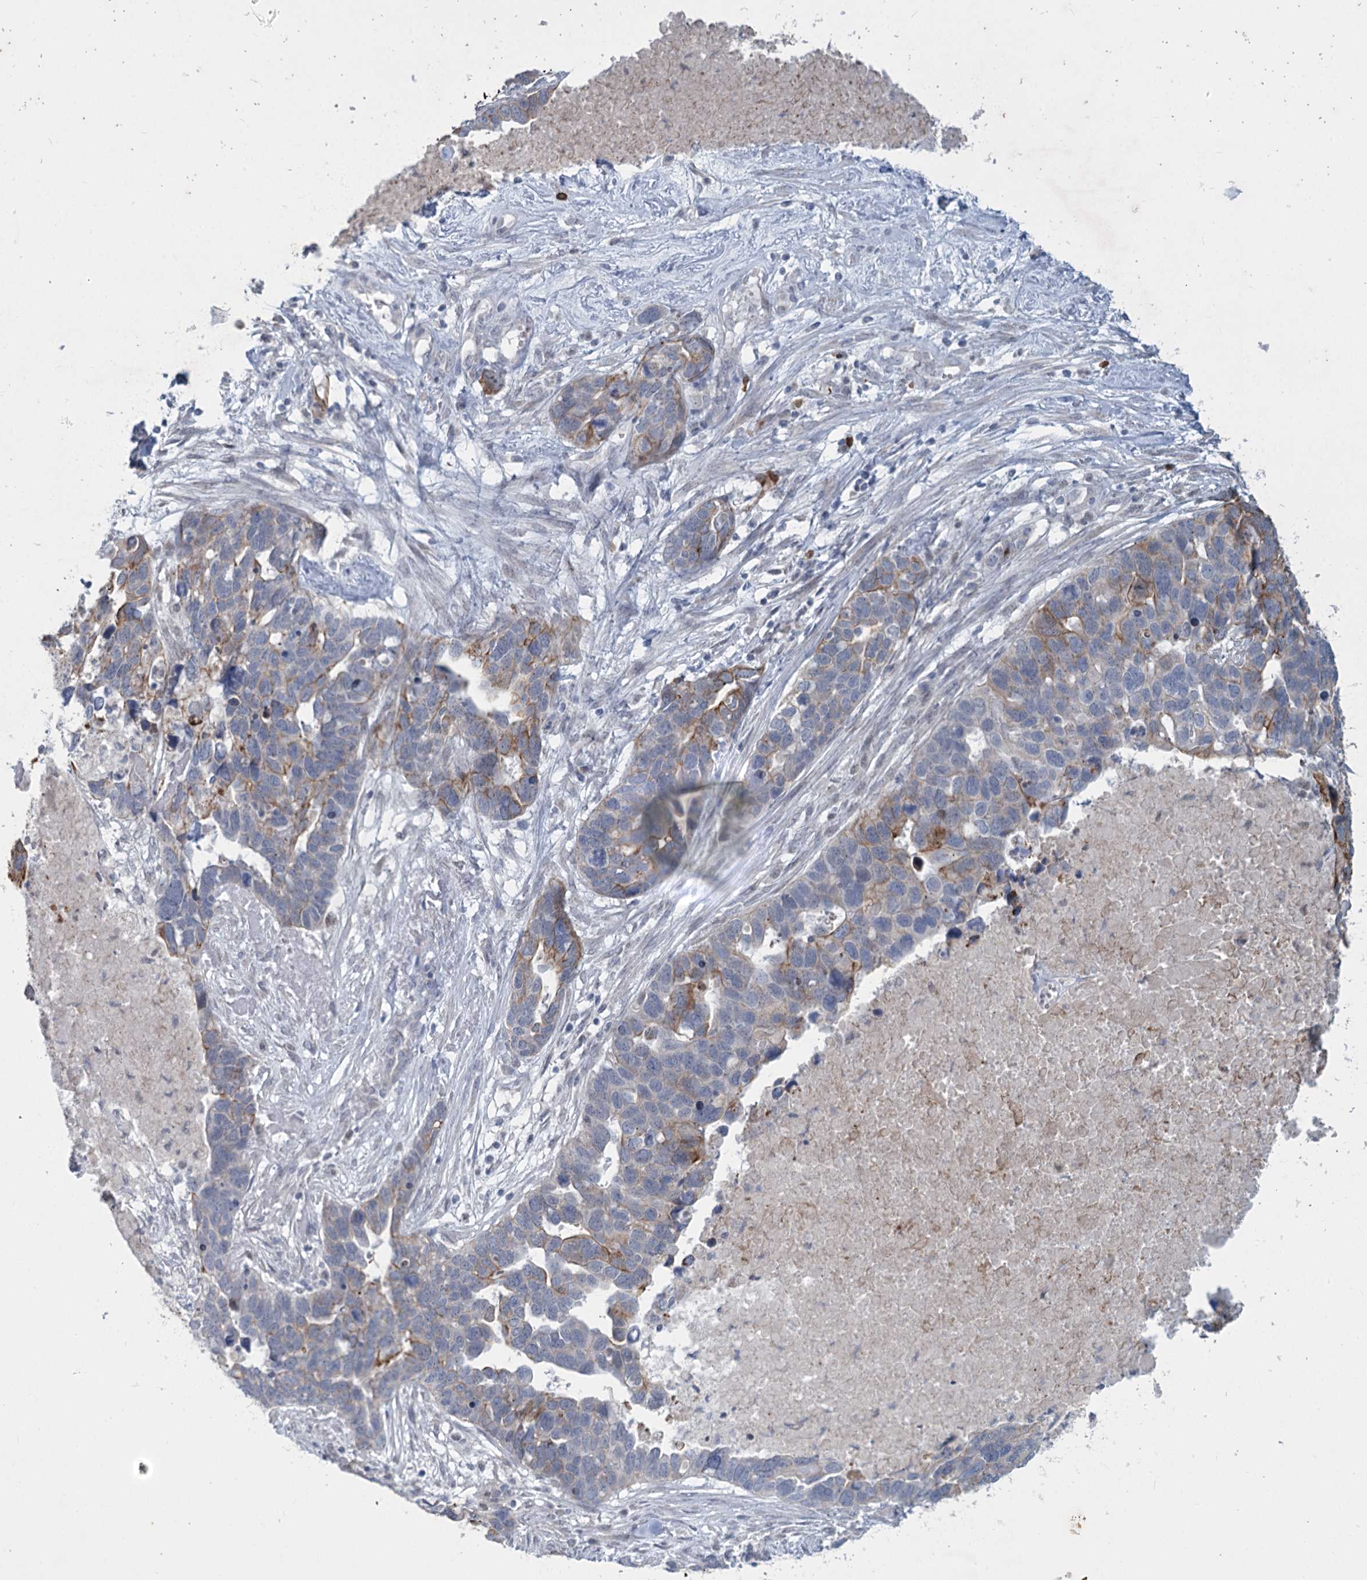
{"staining": {"intensity": "weak", "quantity": "<25%", "location": "cytoplasmic/membranous"}, "tissue": "ovarian cancer", "cell_type": "Tumor cells", "image_type": "cancer", "snomed": [{"axis": "morphology", "description": "Cystadenocarcinoma, serous, NOS"}, {"axis": "topography", "description": "Ovary"}], "caption": "This is a photomicrograph of immunohistochemistry (IHC) staining of ovarian cancer (serous cystadenocarcinoma), which shows no staining in tumor cells.", "gene": "ABITRAM", "patient": {"sex": "female", "age": 54}}